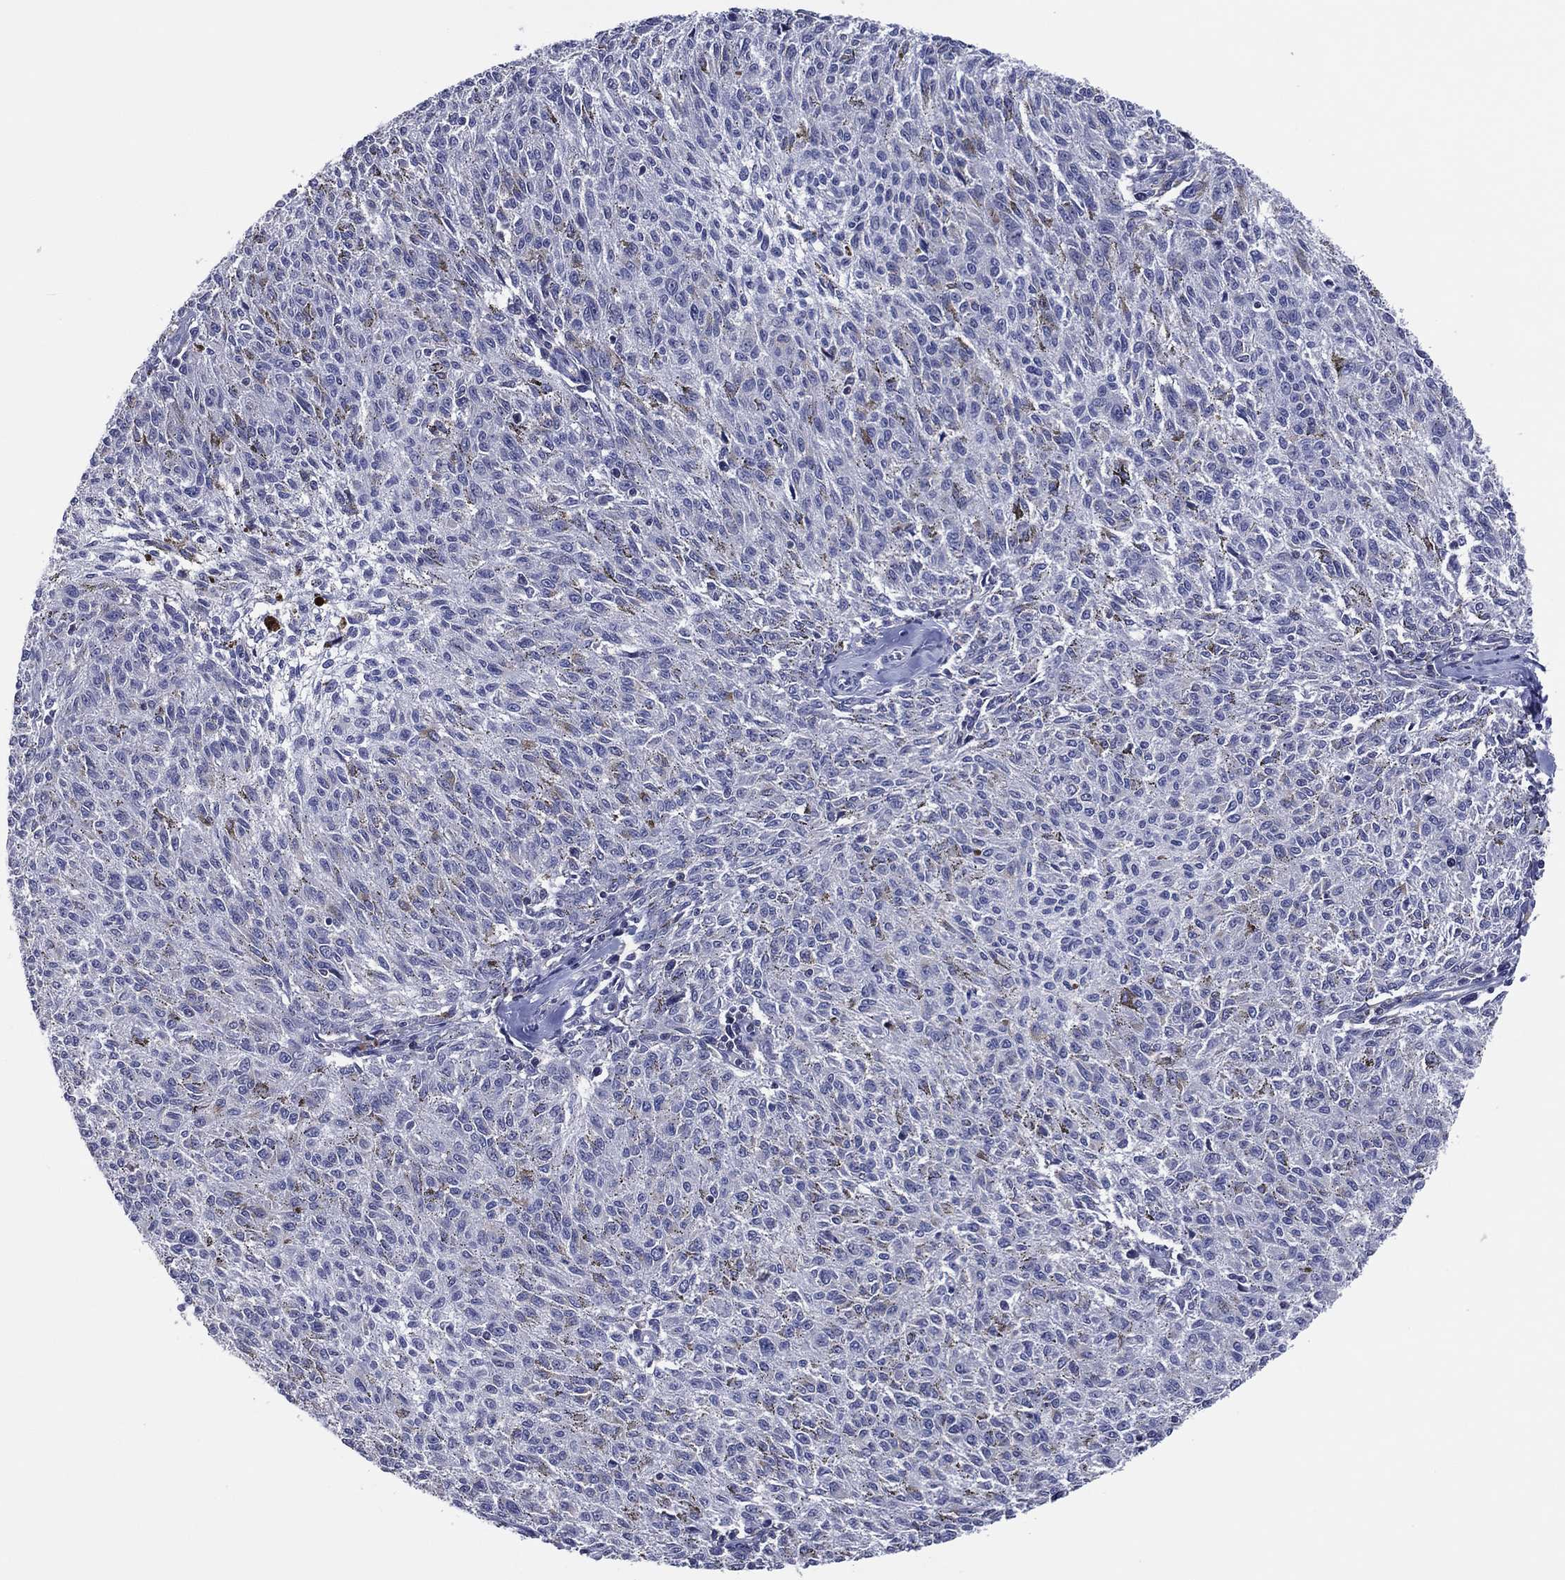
{"staining": {"intensity": "negative", "quantity": "none", "location": "none"}, "tissue": "melanoma", "cell_type": "Tumor cells", "image_type": "cancer", "snomed": [{"axis": "morphology", "description": "Malignant melanoma, NOS"}, {"axis": "topography", "description": "Skin"}], "caption": "Immunohistochemistry histopathology image of neoplastic tissue: malignant melanoma stained with DAB shows no significant protein staining in tumor cells. The staining is performed using DAB brown chromogen with nuclei counter-stained in using hematoxylin.", "gene": "TRIM31", "patient": {"sex": "female", "age": 72}}